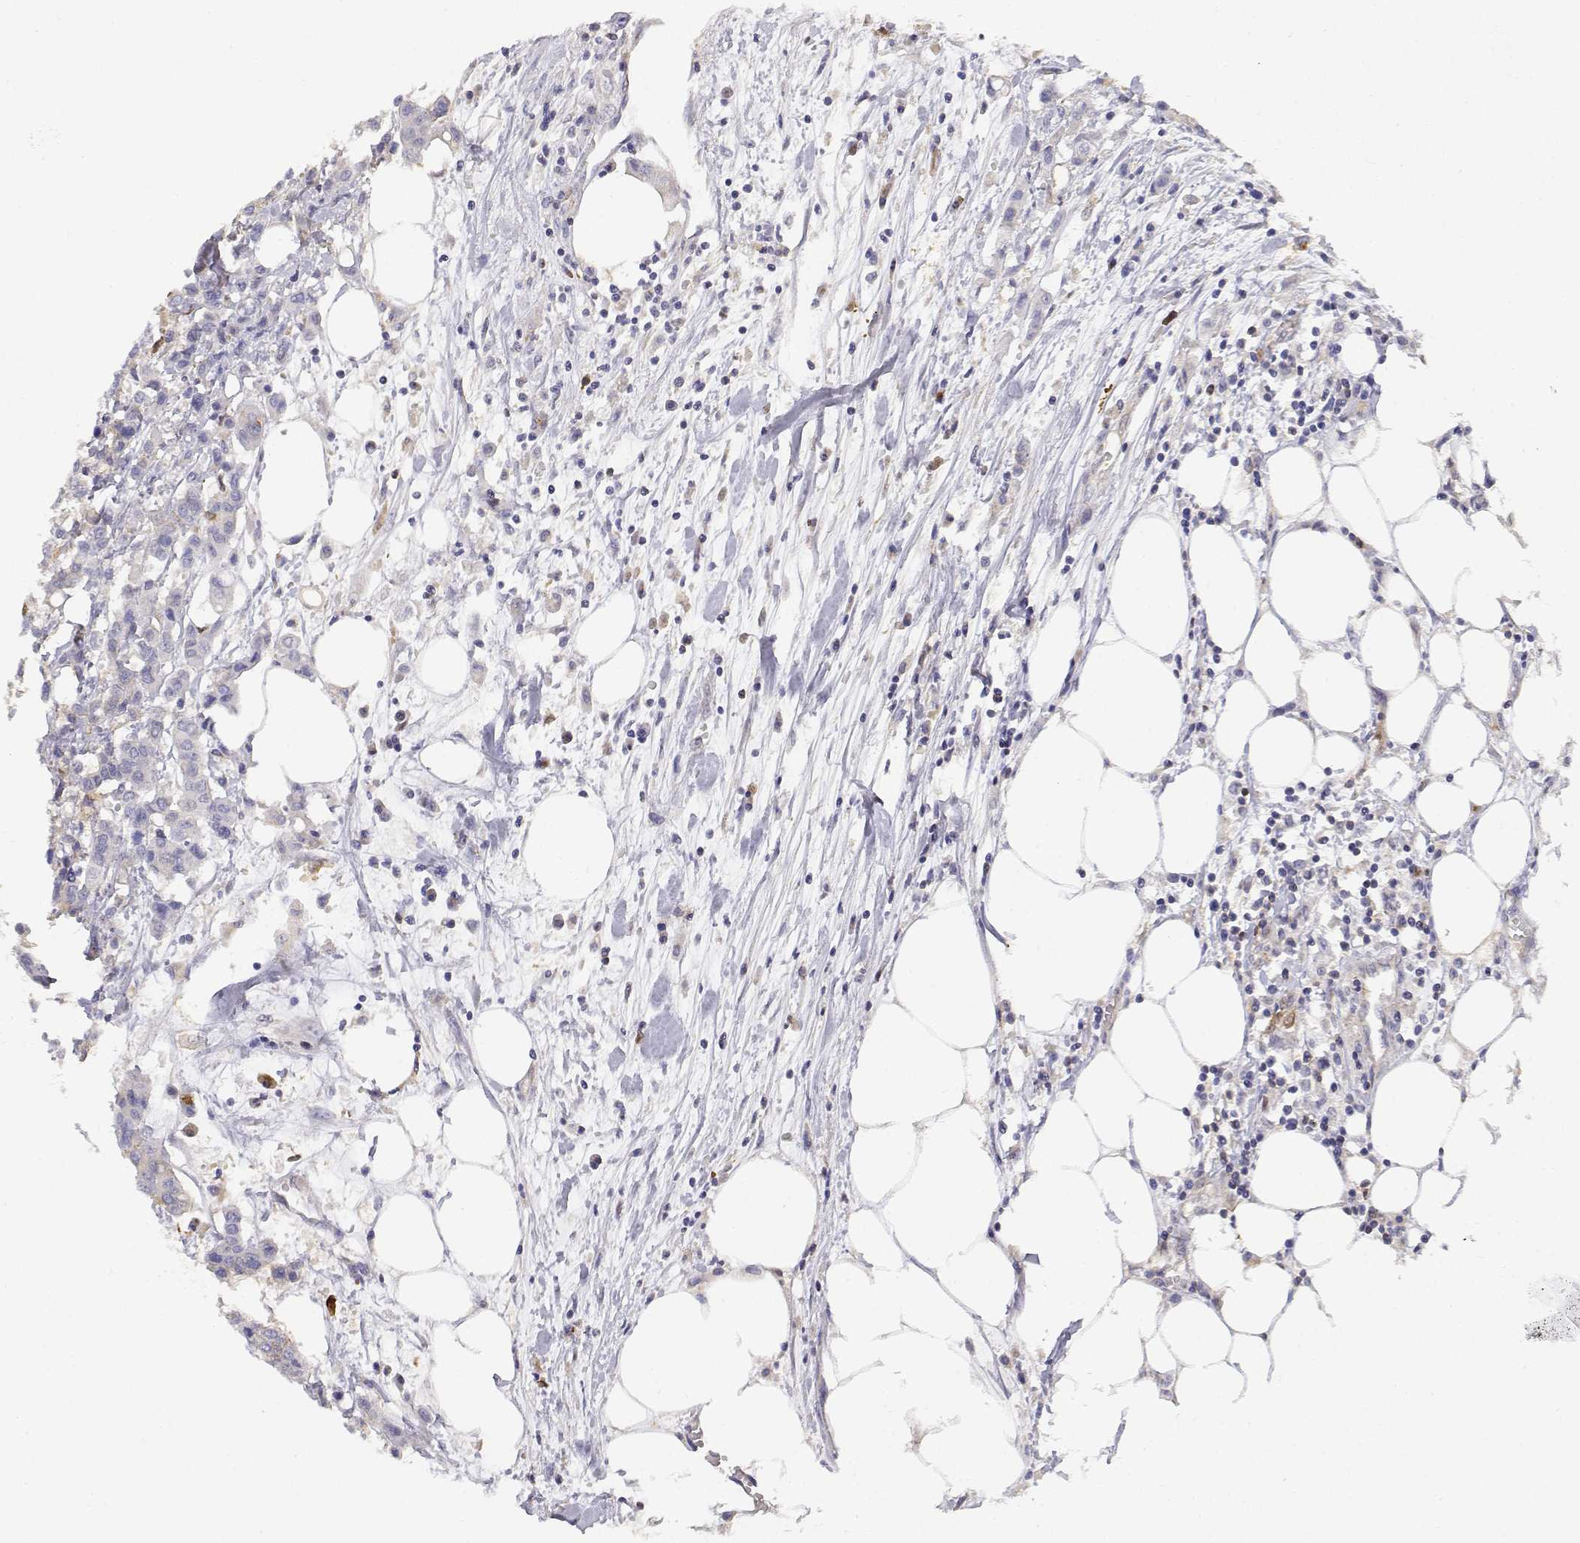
{"staining": {"intensity": "weak", "quantity": "<25%", "location": "cytoplasmic/membranous"}, "tissue": "carcinoid", "cell_type": "Tumor cells", "image_type": "cancer", "snomed": [{"axis": "morphology", "description": "Carcinoid, malignant, NOS"}, {"axis": "topography", "description": "Colon"}], "caption": "The micrograph shows no significant staining in tumor cells of carcinoid. (DAB IHC visualized using brightfield microscopy, high magnification).", "gene": "ADA", "patient": {"sex": "male", "age": 81}}